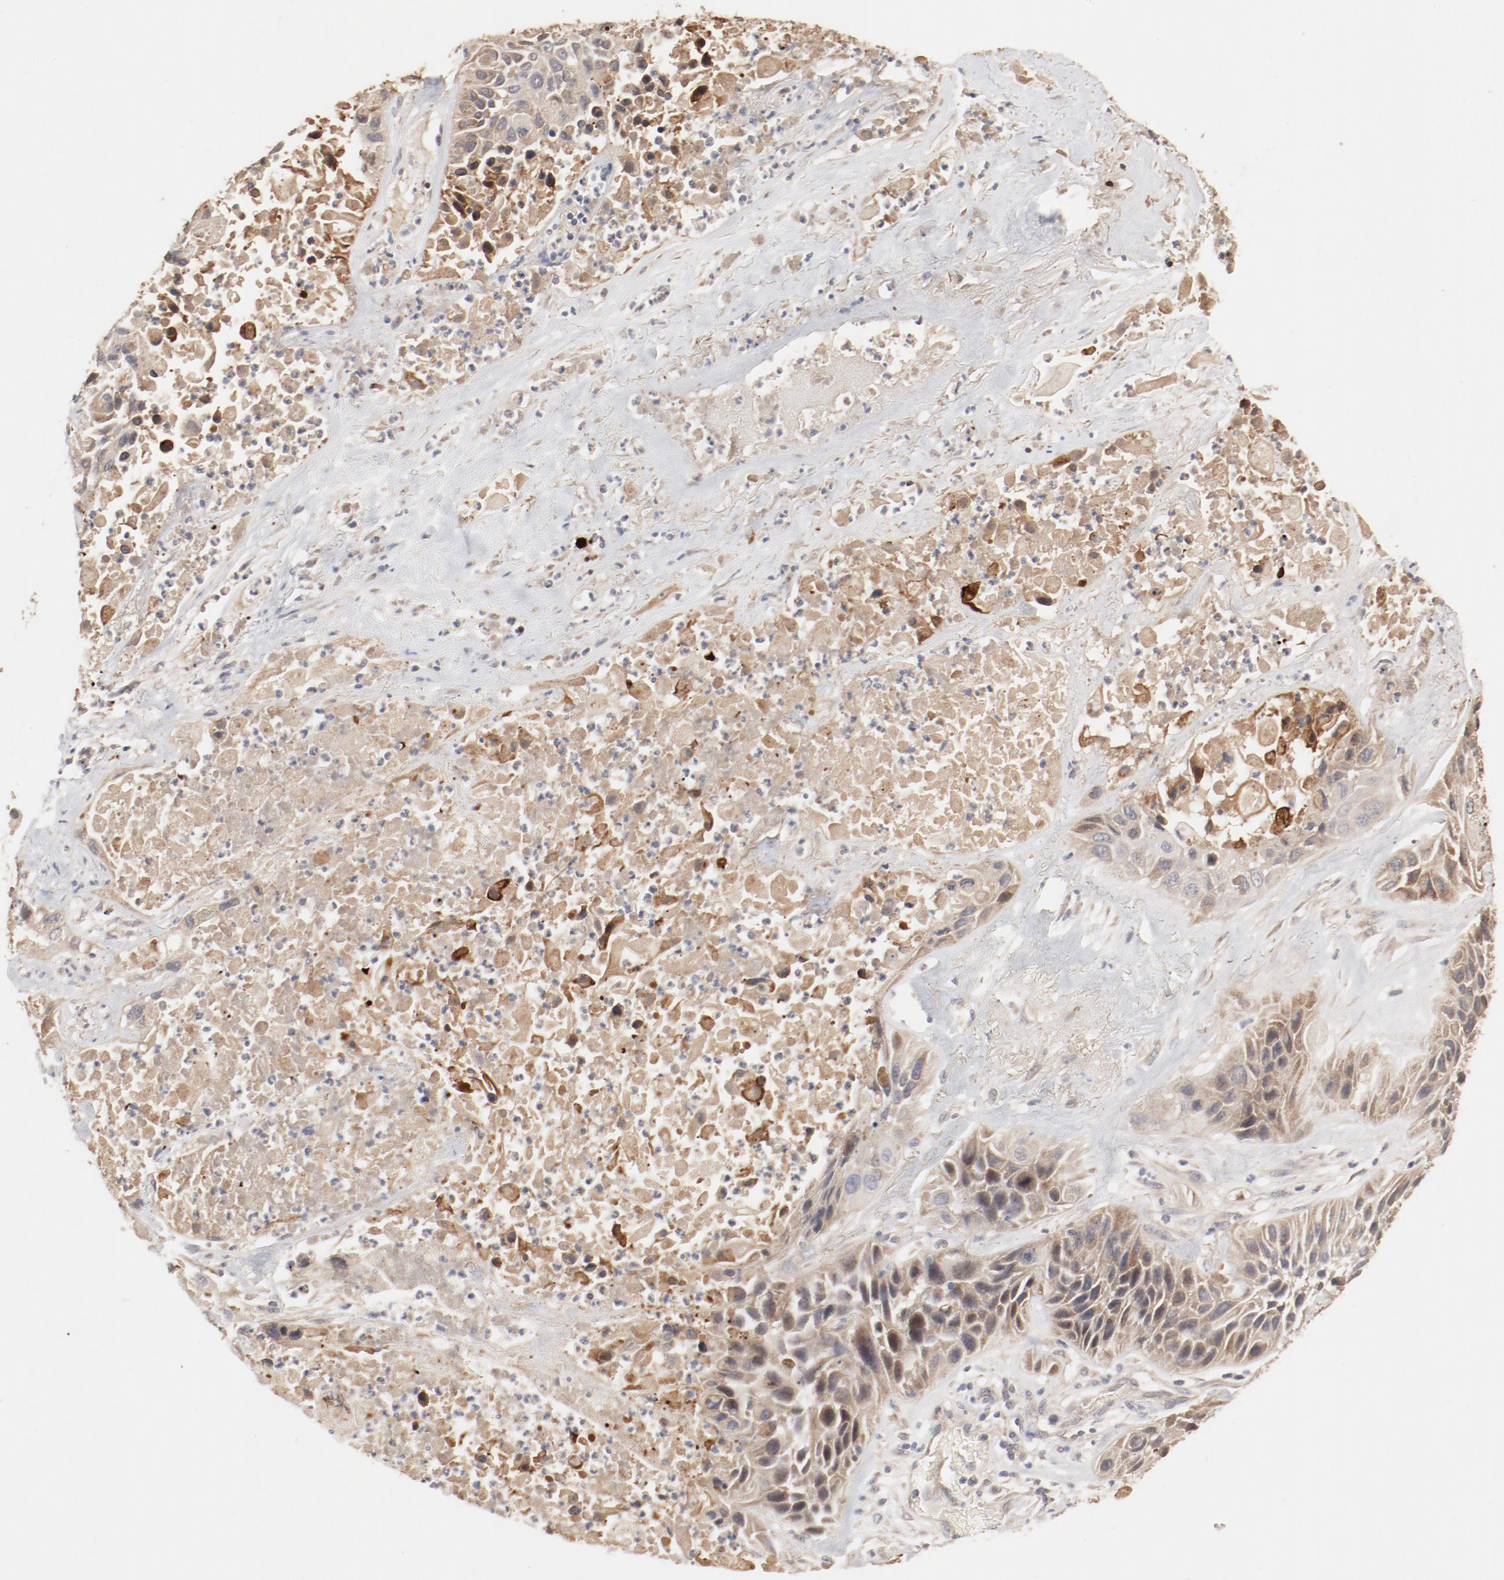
{"staining": {"intensity": "moderate", "quantity": ">75%", "location": "cytoplasmic/membranous"}, "tissue": "lung cancer", "cell_type": "Tumor cells", "image_type": "cancer", "snomed": [{"axis": "morphology", "description": "Squamous cell carcinoma, NOS"}, {"axis": "topography", "description": "Lung"}], "caption": "Immunohistochemical staining of human lung cancer (squamous cell carcinoma) reveals moderate cytoplasmic/membranous protein staining in about >75% of tumor cells.", "gene": "IL3RA", "patient": {"sex": "female", "age": 76}}